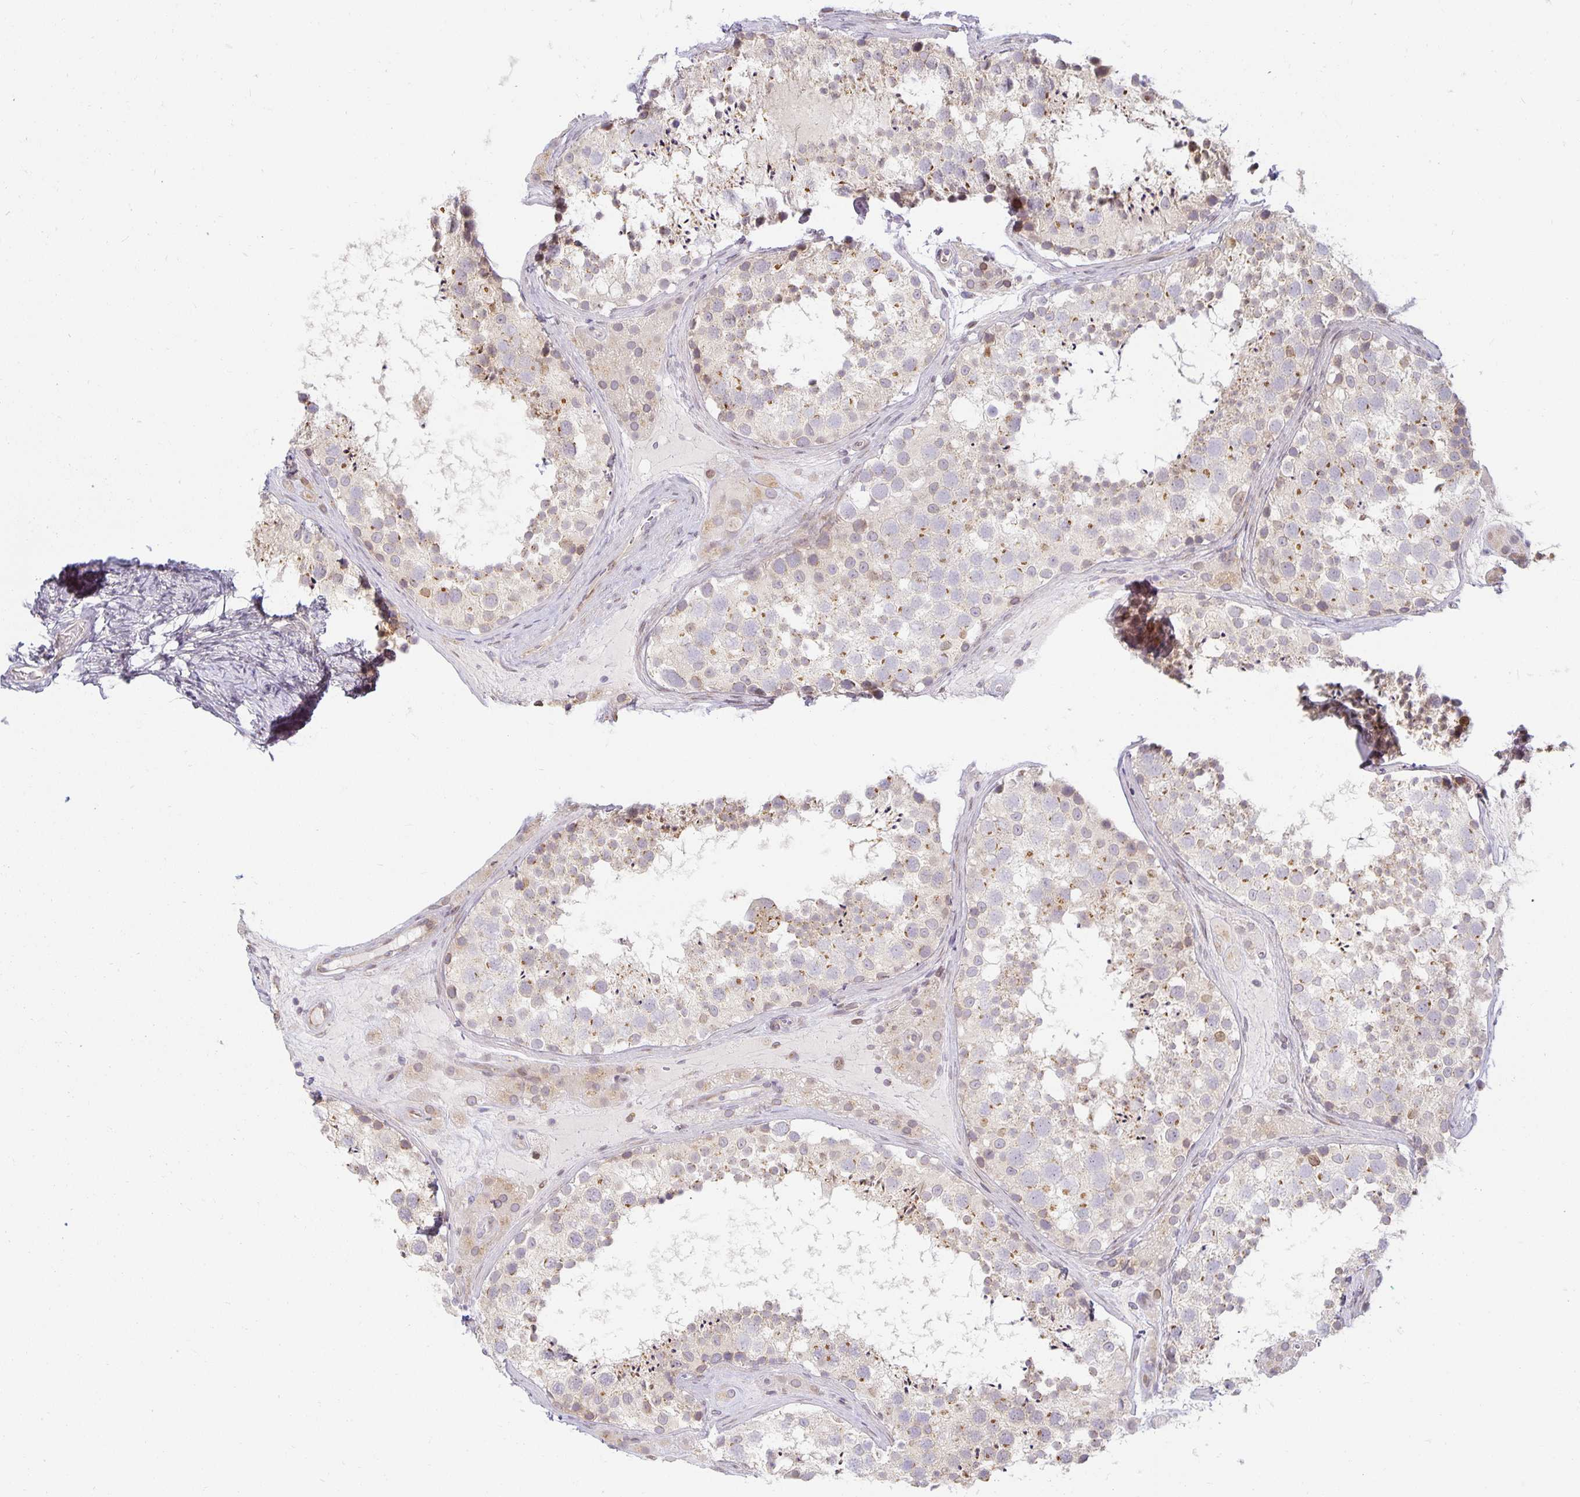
{"staining": {"intensity": "moderate", "quantity": "<25%", "location": "cytoplasmic/membranous"}, "tissue": "testis", "cell_type": "Cells in seminiferous ducts", "image_type": "normal", "snomed": [{"axis": "morphology", "description": "Normal tissue, NOS"}, {"axis": "topography", "description": "Testis"}], "caption": "Immunohistochemistry (IHC) (DAB (3,3'-diaminobenzidine)) staining of benign human testis shows moderate cytoplasmic/membranous protein expression in about <25% of cells in seminiferous ducts. (DAB (3,3'-diaminobenzidine) IHC with brightfield microscopy, high magnification).", "gene": "EHF", "patient": {"sex": "male", "age": 41}}